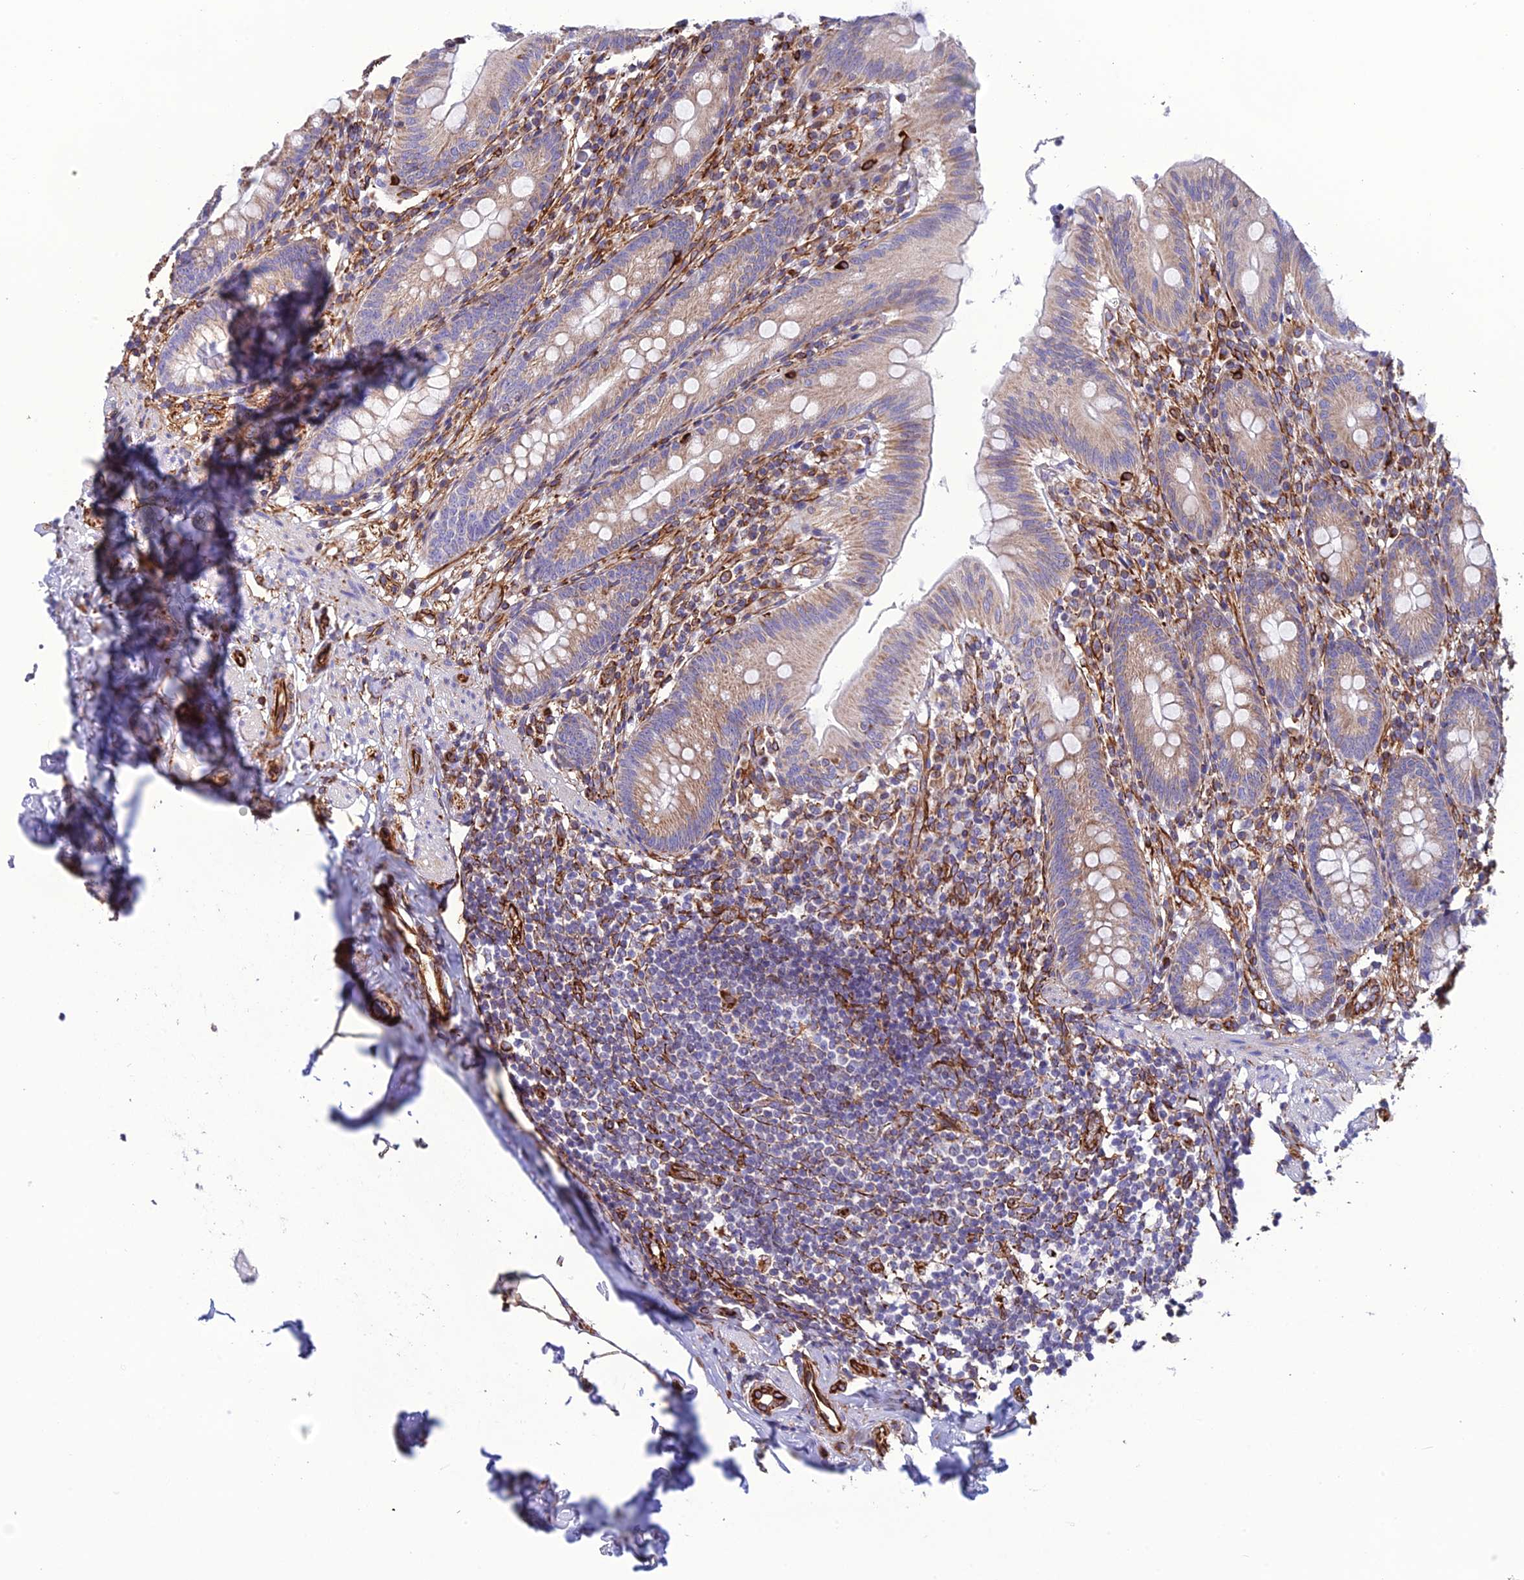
{"staining": {"intensity": "weak", "quantity": "25%-75%", "location": "cytoplasmic/membranous"}, "tissue": "appendix", "cell_type": "Glandular cells", "image_type": "normal", "snomed": [{"axis": "morphology", "description": "Normal tissue, NOS"}, {"axis": "topography", "description": "Appendix"}], "caption": "Appendix stained with immunohistochemistry (IHC) demonstrates weak cytoplasmic/membranous positivity in about 25%-75% of glandular cells.", "gene": "FBXL20", "patient": {"sex": "male", "age": 55}}